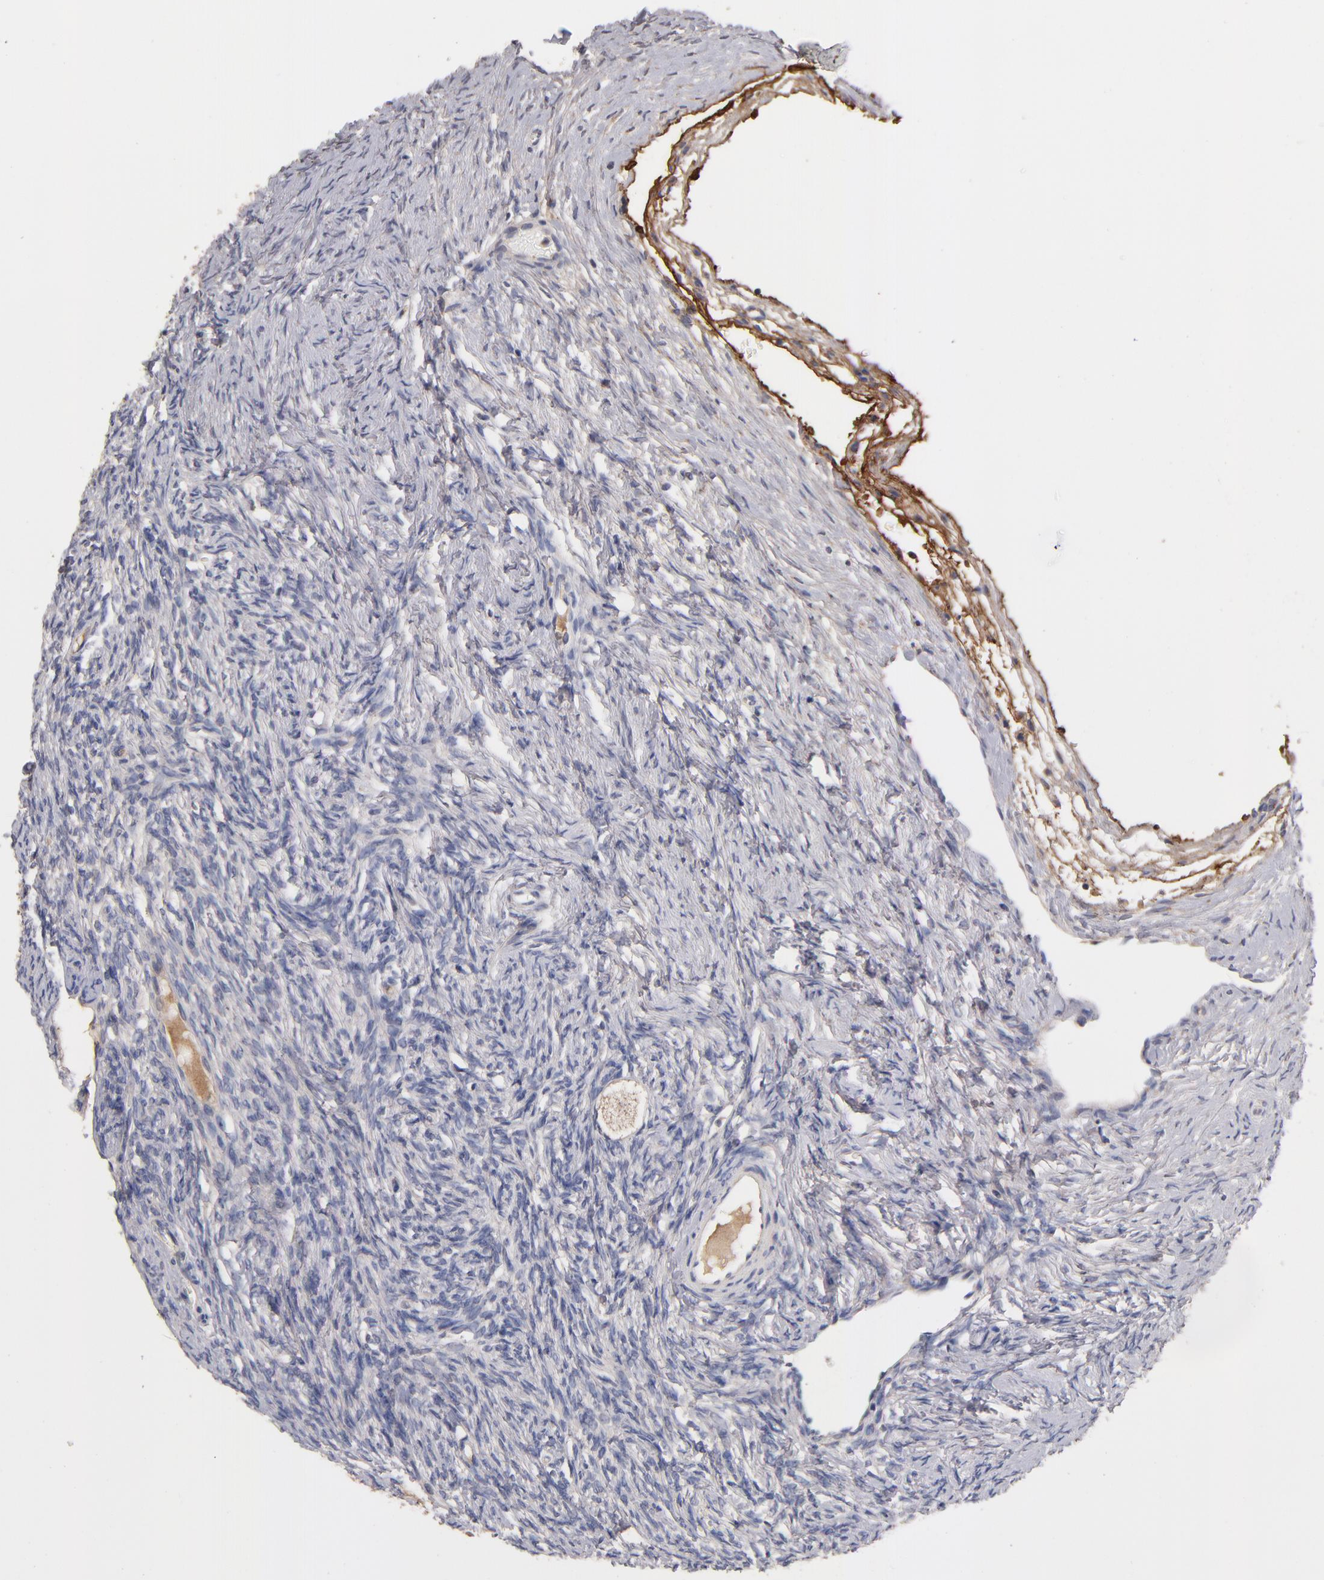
{"staining": {"intensity": "weak", "quantity": ">75%", "location": "cytoplasmic/membranous"}, "tissue": "ovary", "cell_type": "Follicle cells", "image_type": "normal", "snomed": [{"axis": "morphology", "description": "Normal tissue, NOS"}, {"axis": "topography", "description": "Ovary"}], "caption": "Immunohistochemistry (IHC) histopathology image of normal human ovary stained for a protein (brown), which demonstrates low levels of weak cytoplasmic/membranous expression in approximately >75% of follicle cells.", "gene": "DACT1", "patient": {"sex": "female", "age": 32}}